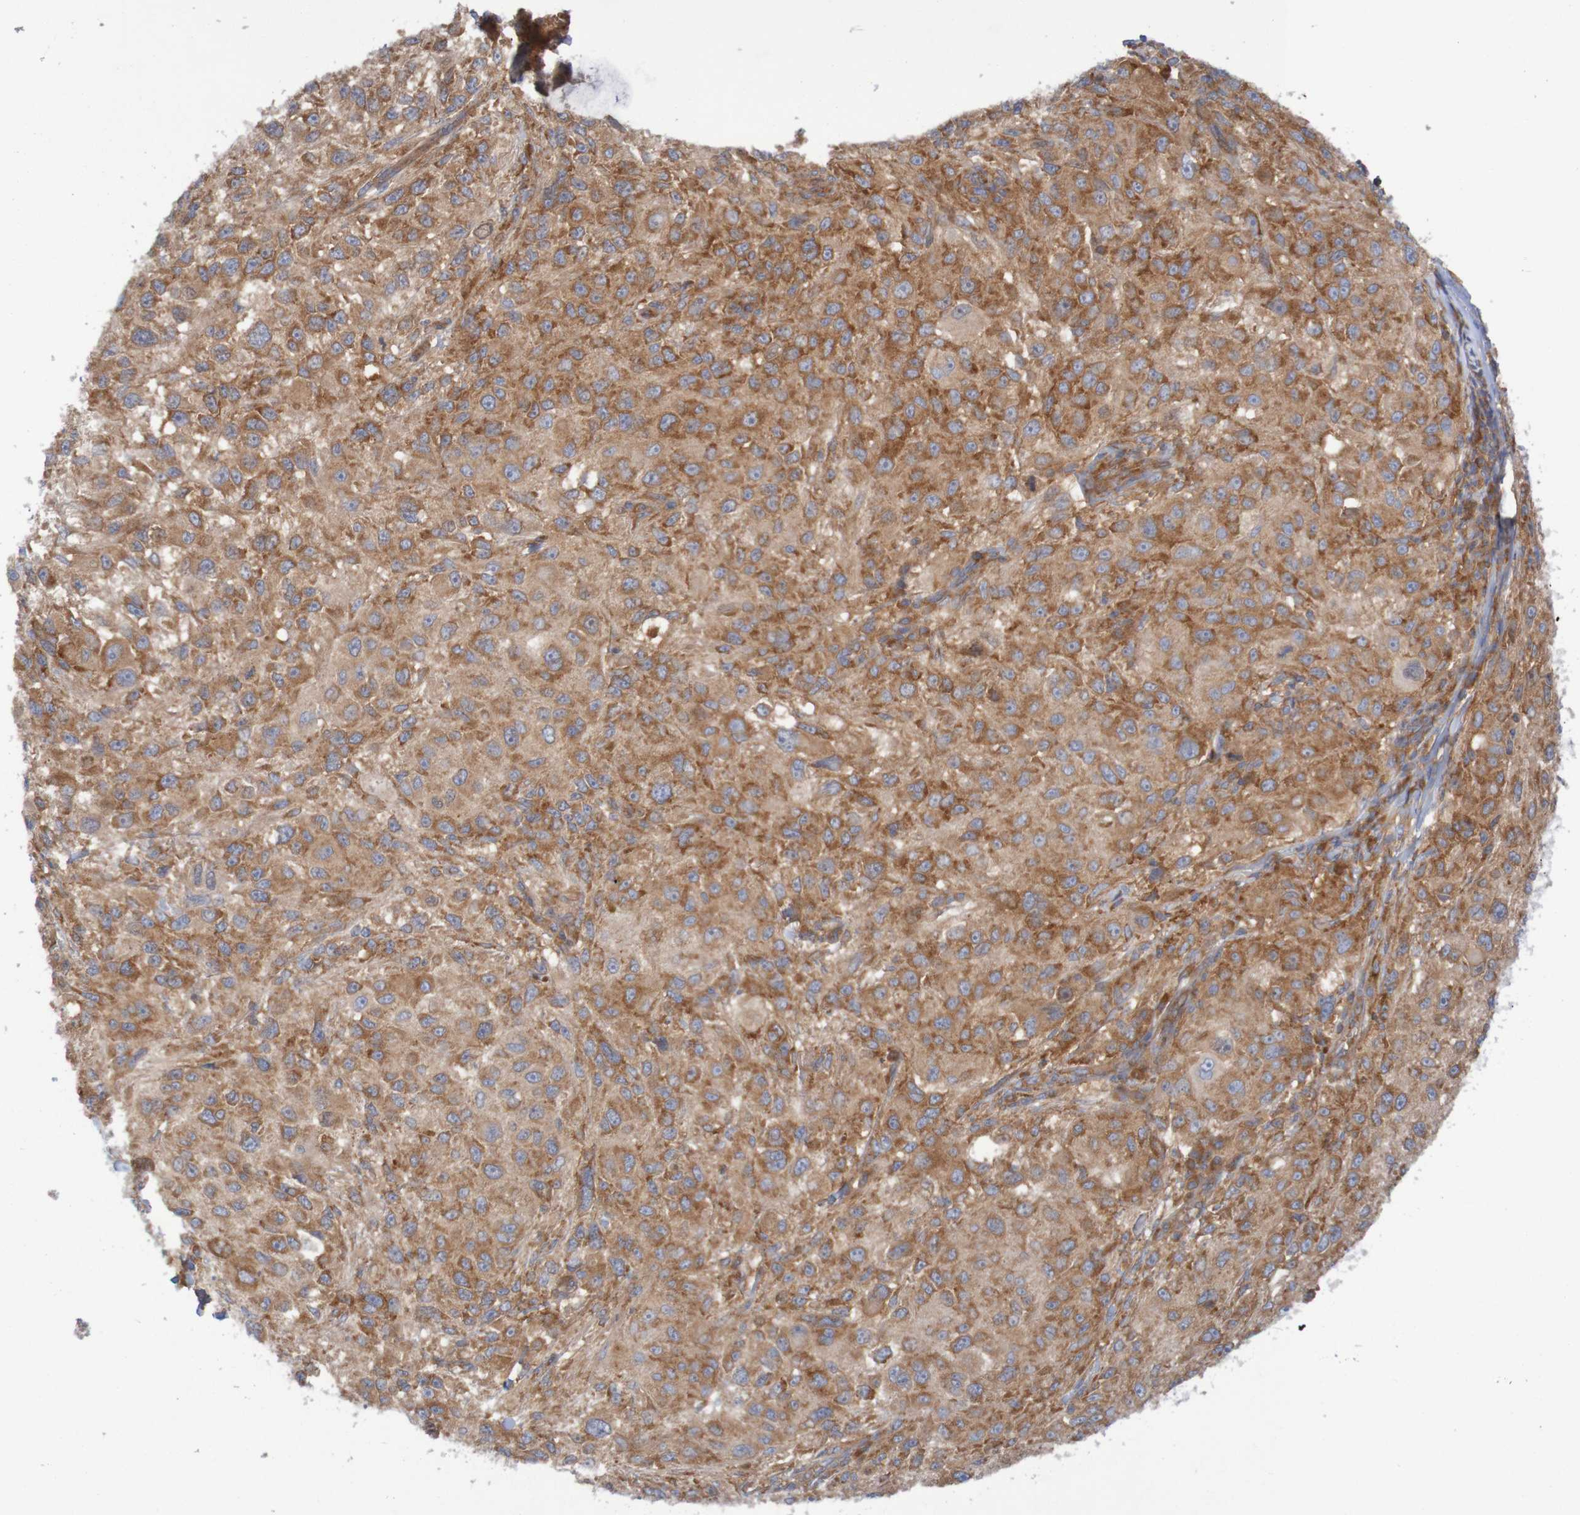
{"staining": {"intensity": "moderate", "quantity": ">75%", "location": "cytoplasmic/membranous"}, "tissue": "melanoma", "cell_type": "Tumor cells", "image_type": "cancer", "snomed": [{"axis": "morphology", "description": "Necrosis, NOS"}, {"axis": "morphology", "description": "Malignant melanoma, NOS"}, {"axis": "topography", "description": "Skin"}], "caption": "DAB immunohistochemical staining of melanoma exhibits moderate cytoplasmic/membranous protein positivity in approximately >75% of tumor cells.", "gene": "LRRC47", "patient": {"sex": "female", "age": 87}}